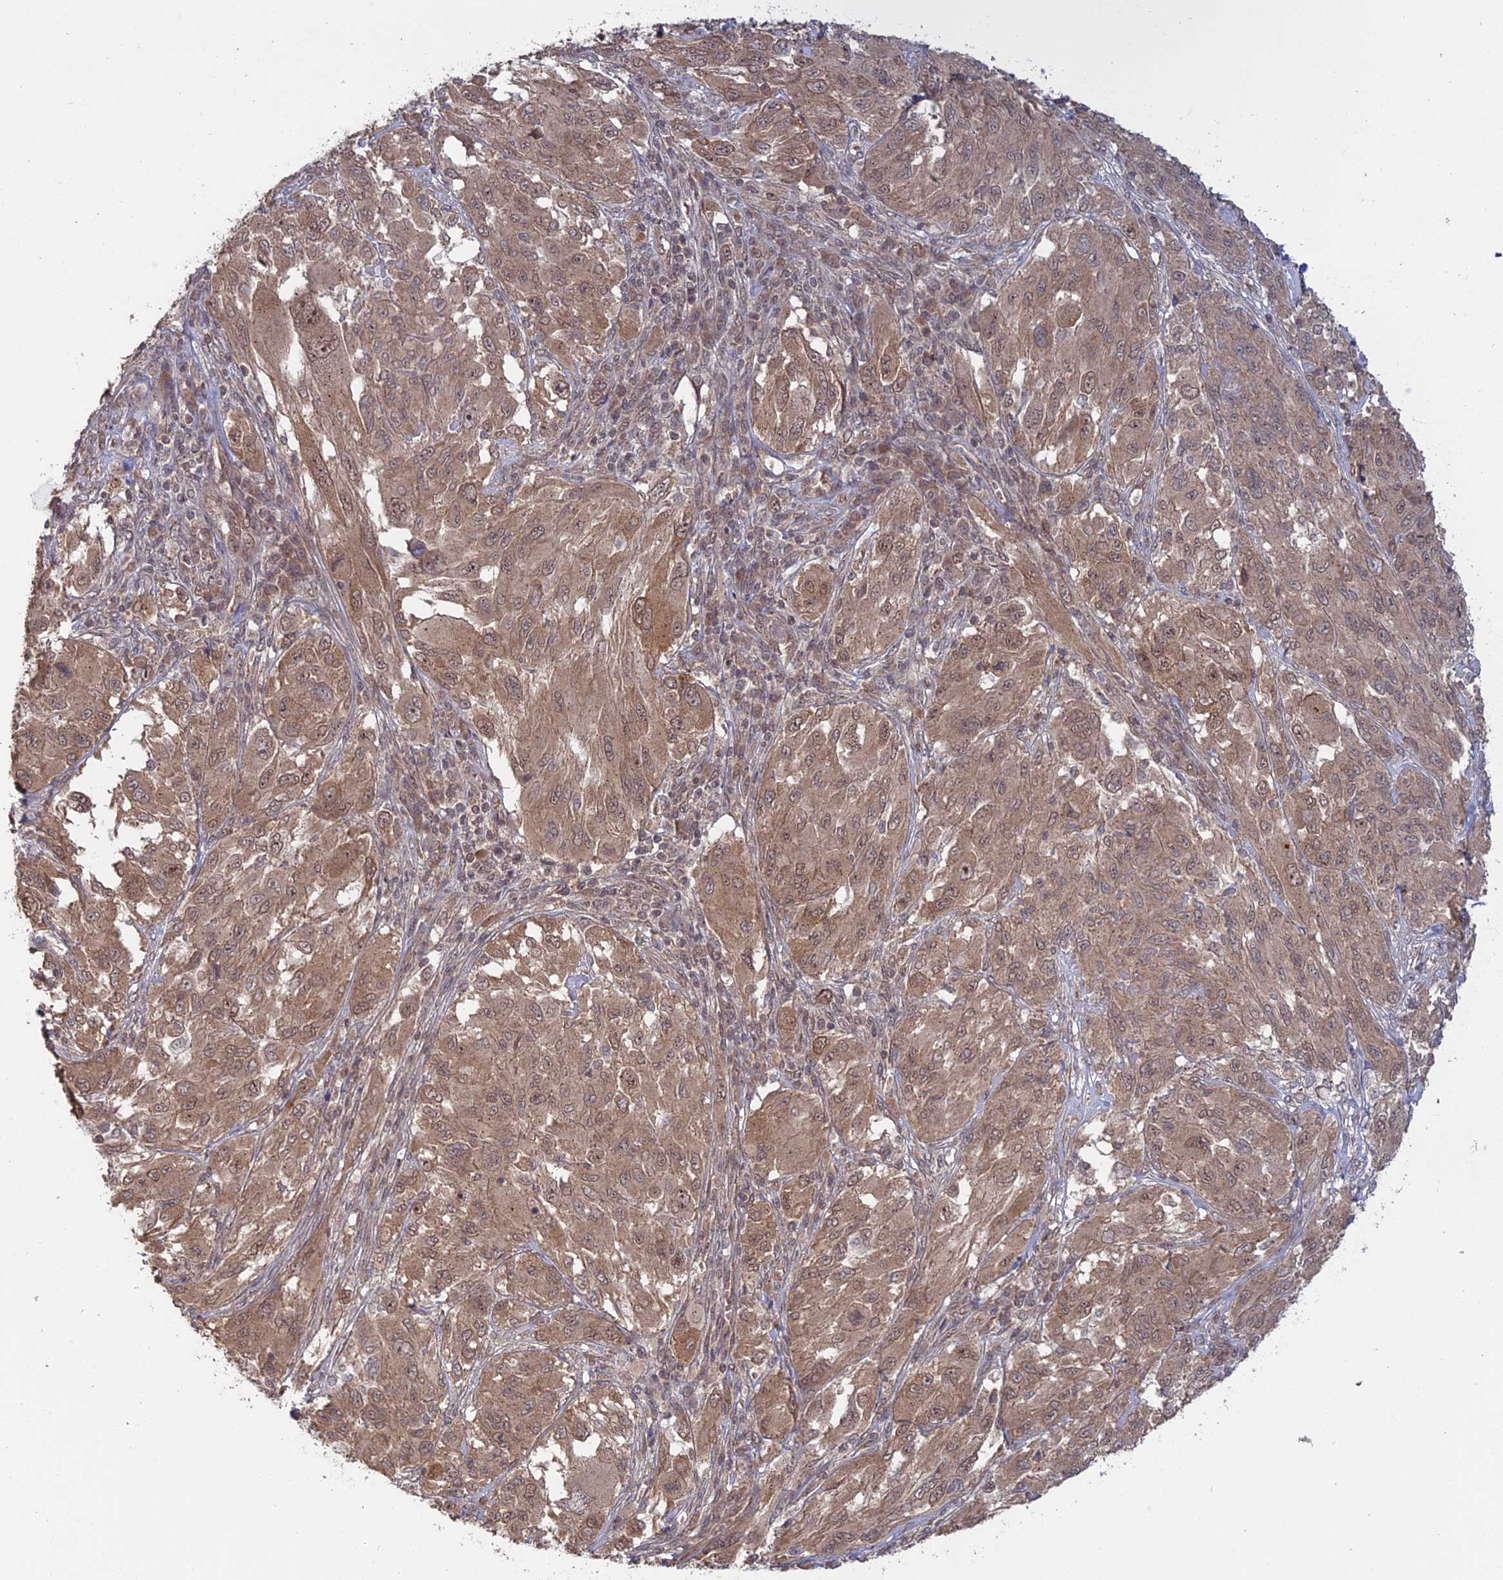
{"staining": {"intensity": "weak", "quantity": ">75%", "location": "cytoplasmic/membranous,nuclear"}, "tissue": "melanoma", "cell_type": "Tumor cells", "image_type": "cancer", "snomed": [{"axis": "morphology", "description": "Malignant melanoma, NOS"}, {"axis": "topography", "description": "Skin"}], "caption": "High-power microscopy captured an IHC image of malignant melanoma, revealing weak cytoplasmic/membranous and nuclear staining in about >75% of tumor cells.", "gene": "PKIG", "patient": {"sex": "female", "age": 91}}